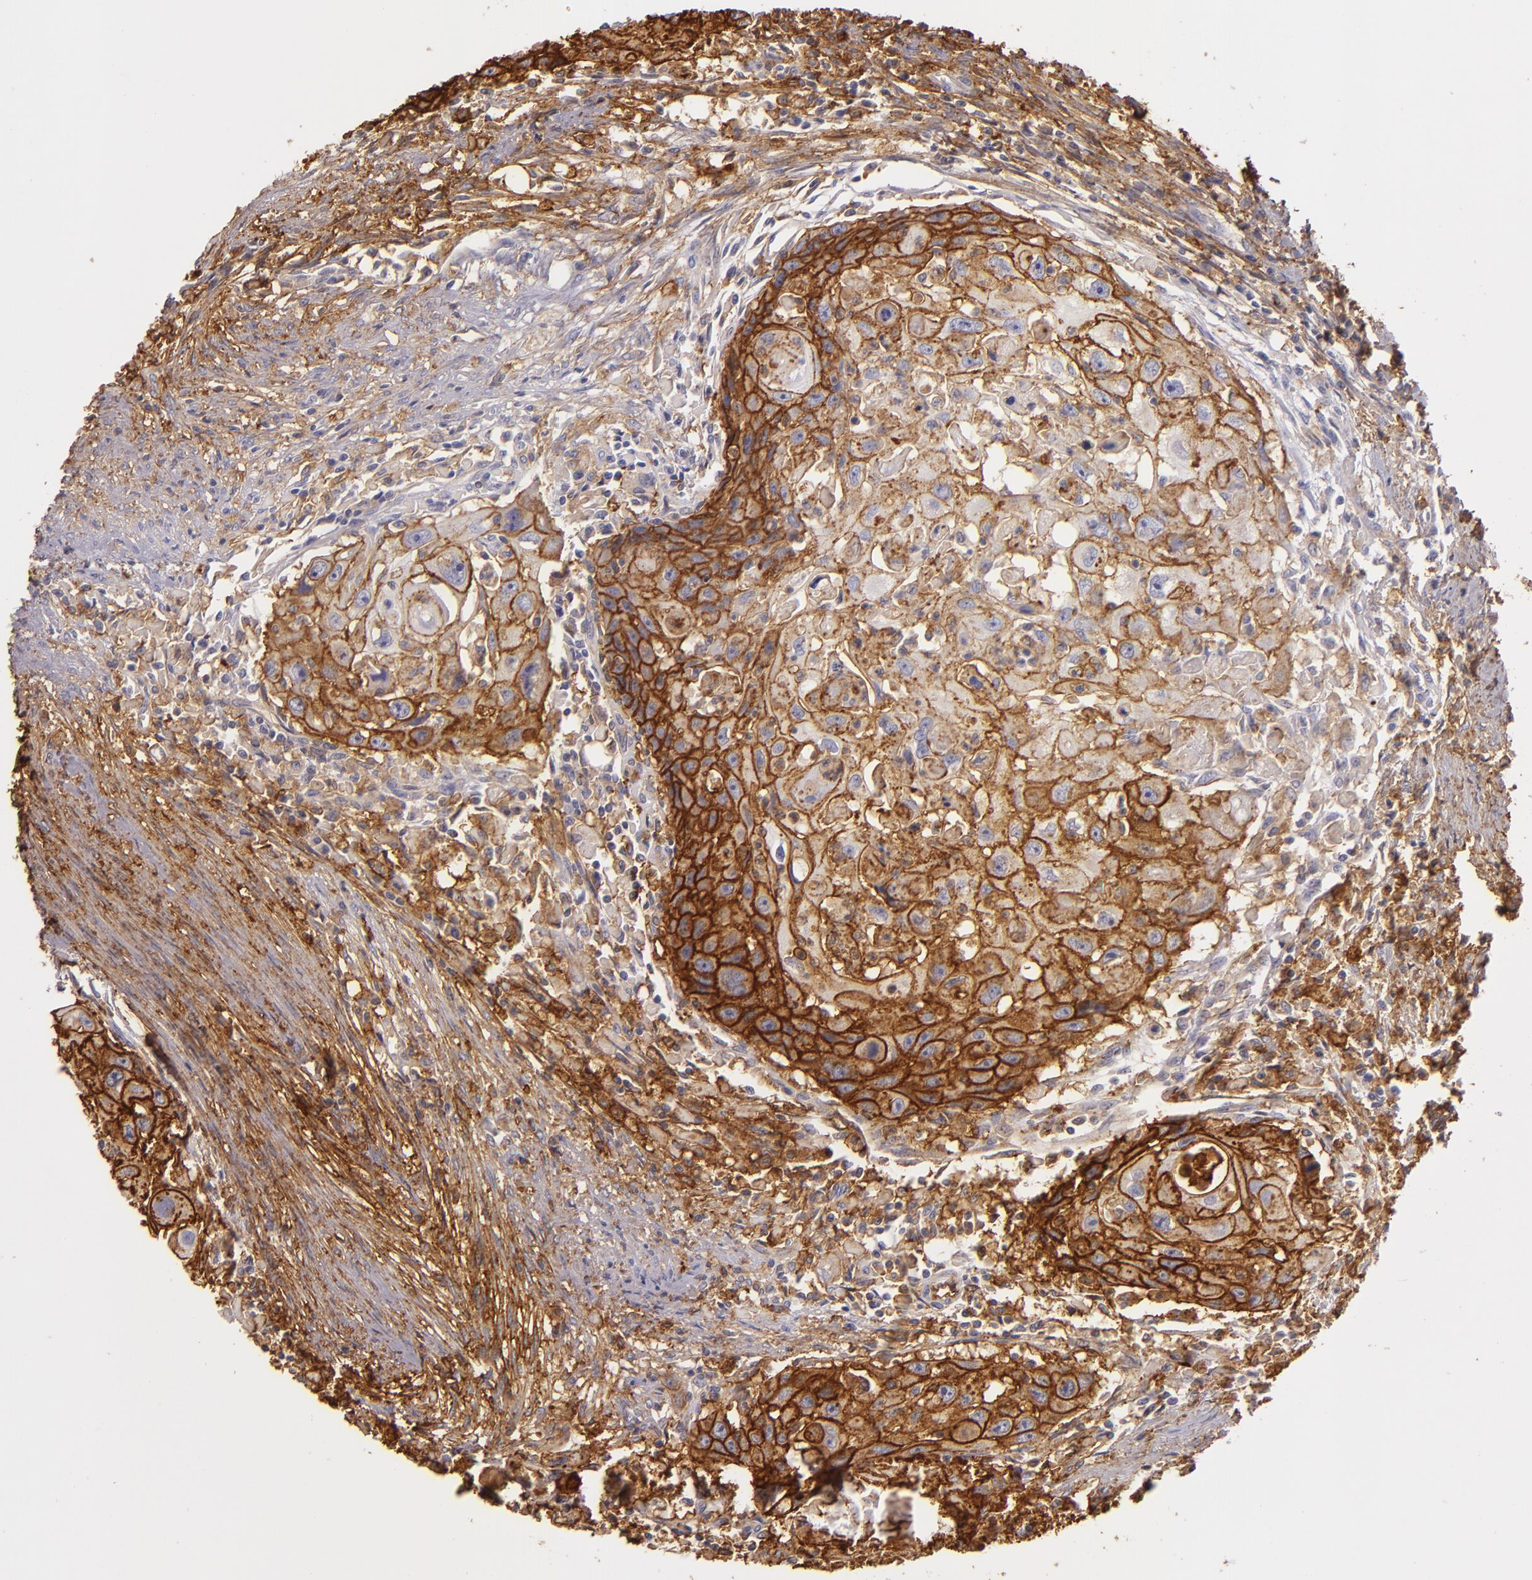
{"staining": {"intensity": "strong", "quantity": ">75%", "location": "cytoplasmic/membranous"}, "tissue": "head and neck cancer", "cell_type": "Tumor cells", "image_type": "cancer", "snomed": [{"axis": "morphology", "description": "Squamous cell carcinoma, NOS"}, {"axis": "topography", "description": "Head-Neck"}], "caption": "This photomicrograph reveals IHC staining of head and neck cancer, with high strong cytoplasmic/membranous staining in about >75% of tumor cells.", "gene": "CD9", "patient": {"sex": "male", "age": 64}}